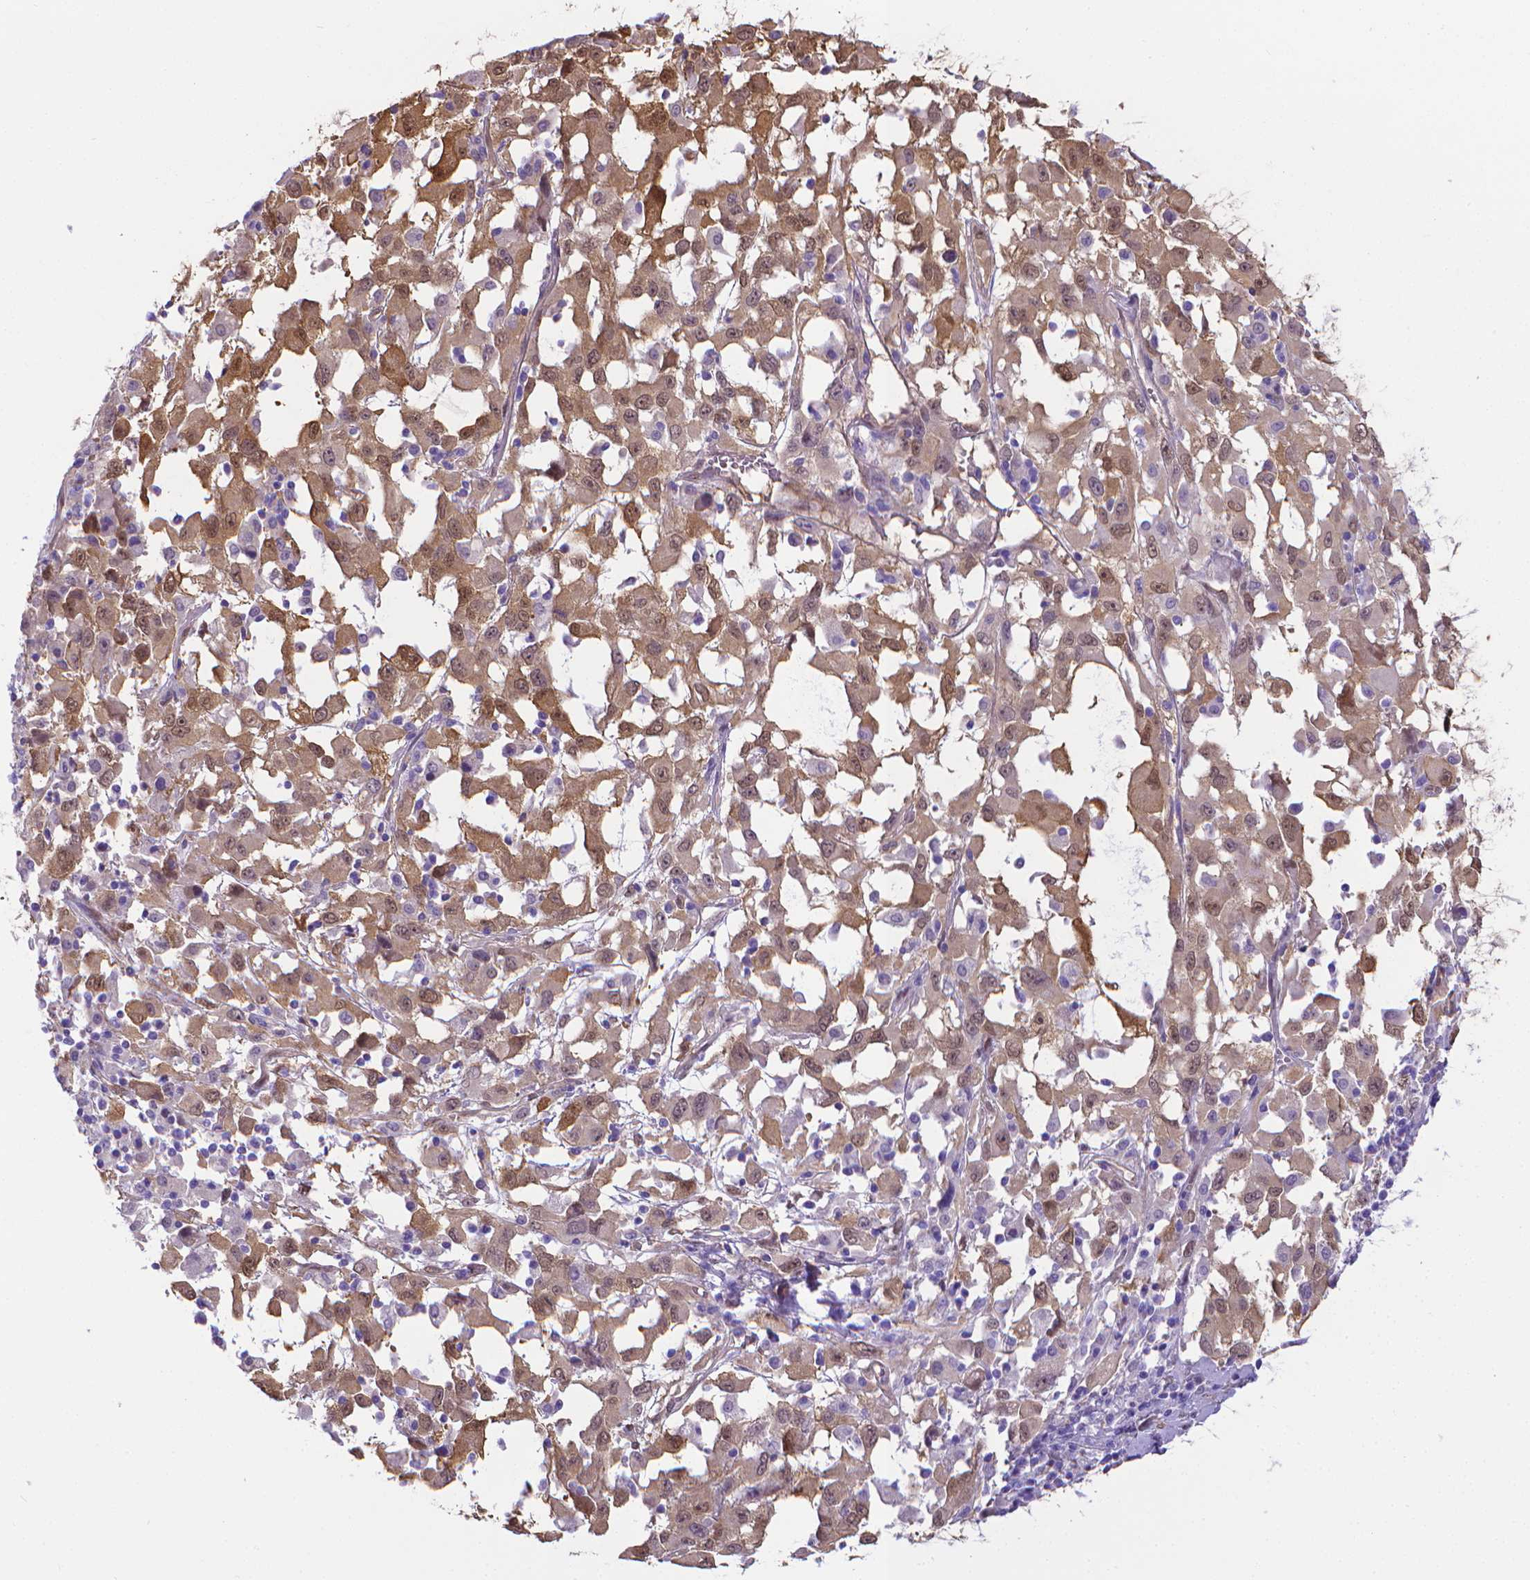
{"staining": {"intensity": "moderate", "quantity": ">75%", "location": "cytoplasmic/membranous,nuclear"}, "tissue": "melanoma", "cell_type": "Tumor cells", "image_type": "cancer", "snomed": [{"axis": "morphology", "description": "Malignant melanoma, Metastatic site"}, {"axis": "topography", "description": "Soft tissue"}], "caption": "Protein positivity by immunohistochemistry shows moderate cytoplasmic/membranous and nuclear positivity in about >75% of tumor cells in melanoma.", "gene": "CLIC4", "patient": {"sex": "male", "age": 50}}